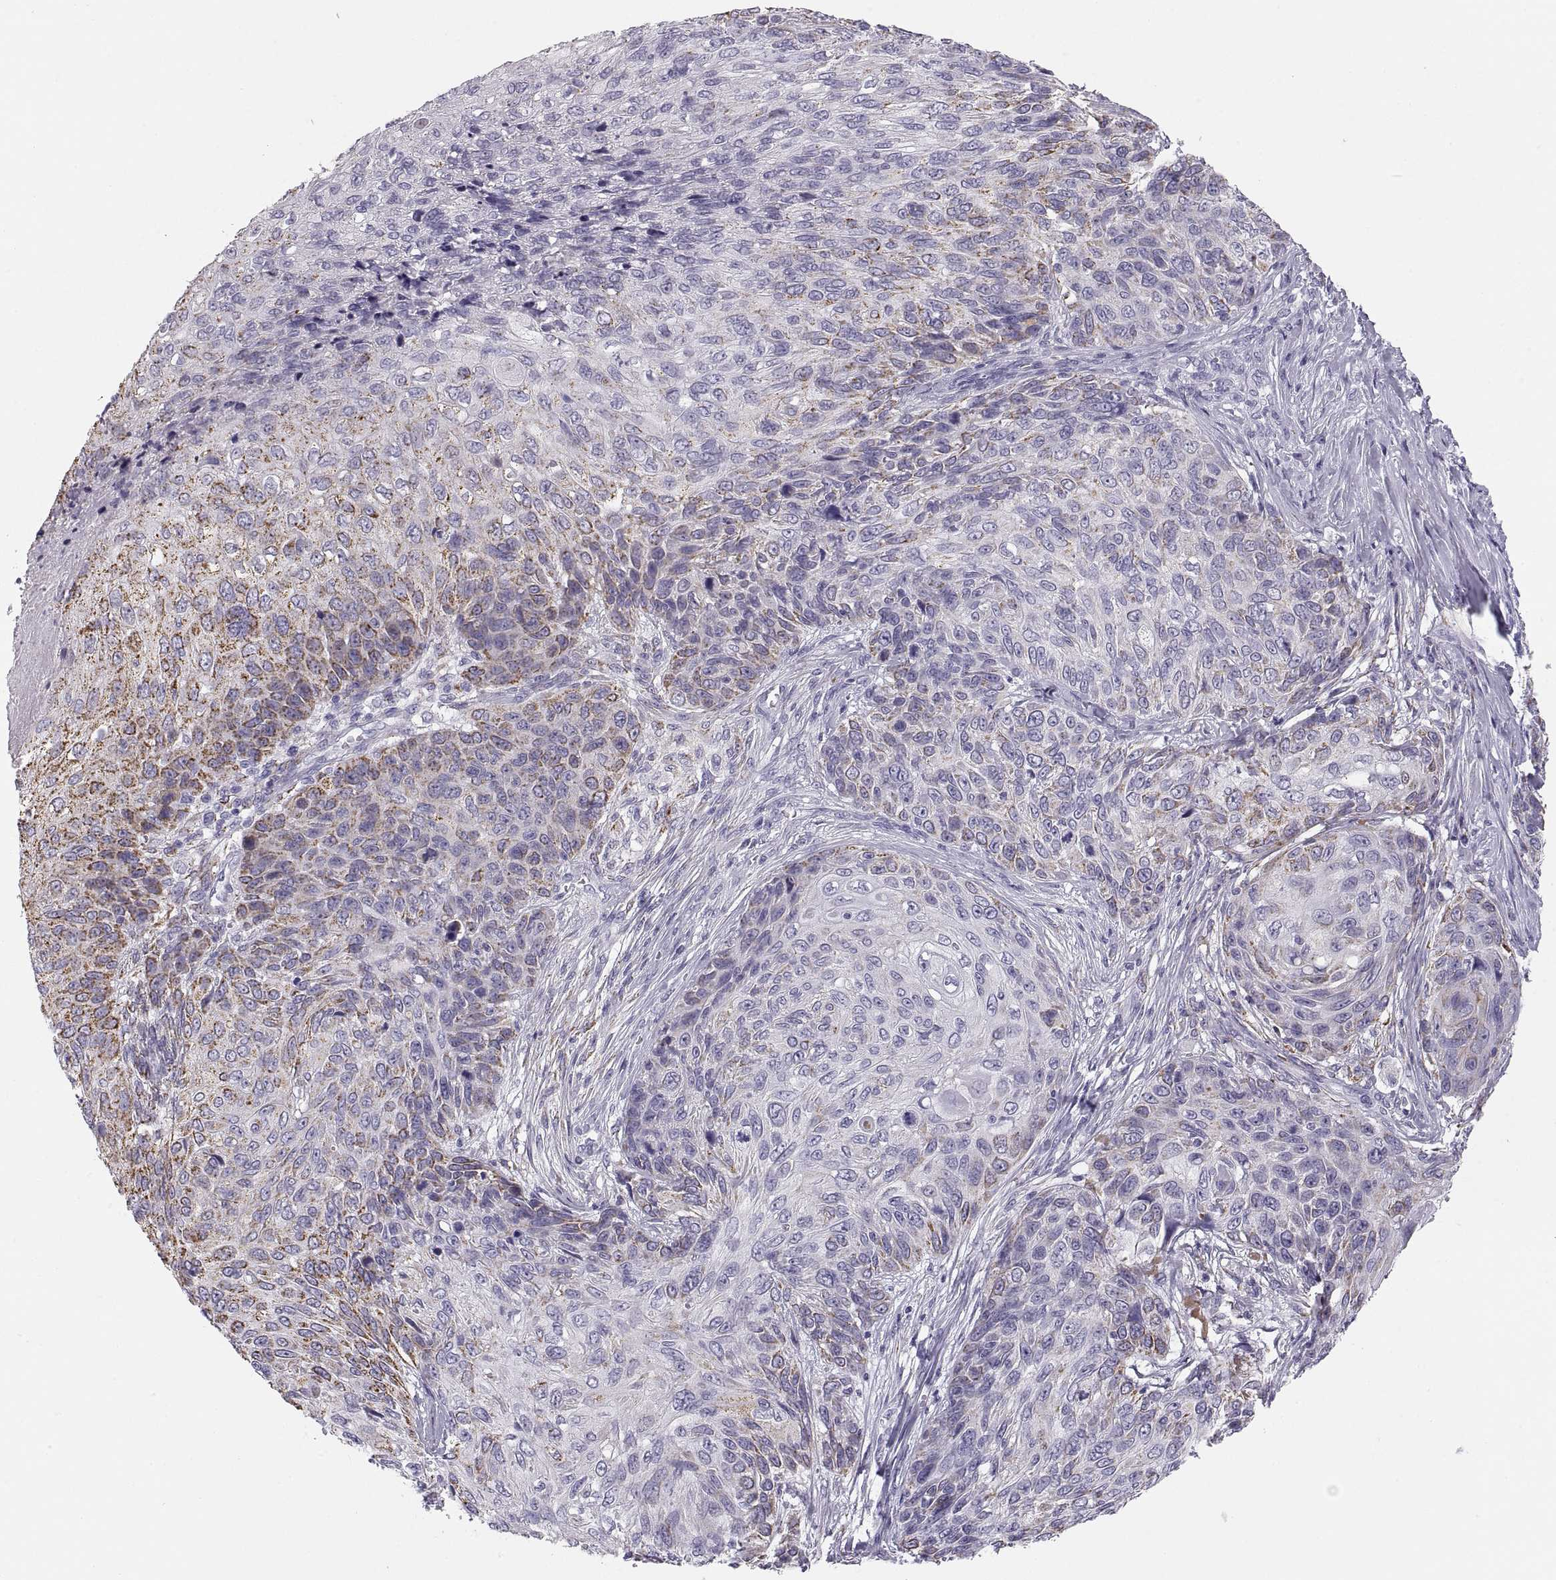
{"staining": {"intensity": "strong", "quantity": "<25%", "location": "cytoplasmic/membranous"}, "tissue": "skin cancer", "cell_type": "Tumor cells", "image_type": "cancer", "snomed": [{"axis": "morphology", "description": "Squamous cell carcinoma, NOS"}, {"axis": "topography", "description": "Skin"}], "caption": "Brown immunohistochemical staining in human skin cancer (squamous cell carcinoma) reveals strong cytoplasmic/membranous staining in about <25% of tumor cells.", "gene": "COL9A3", "patient": {"sex": "male", "age": 92}}